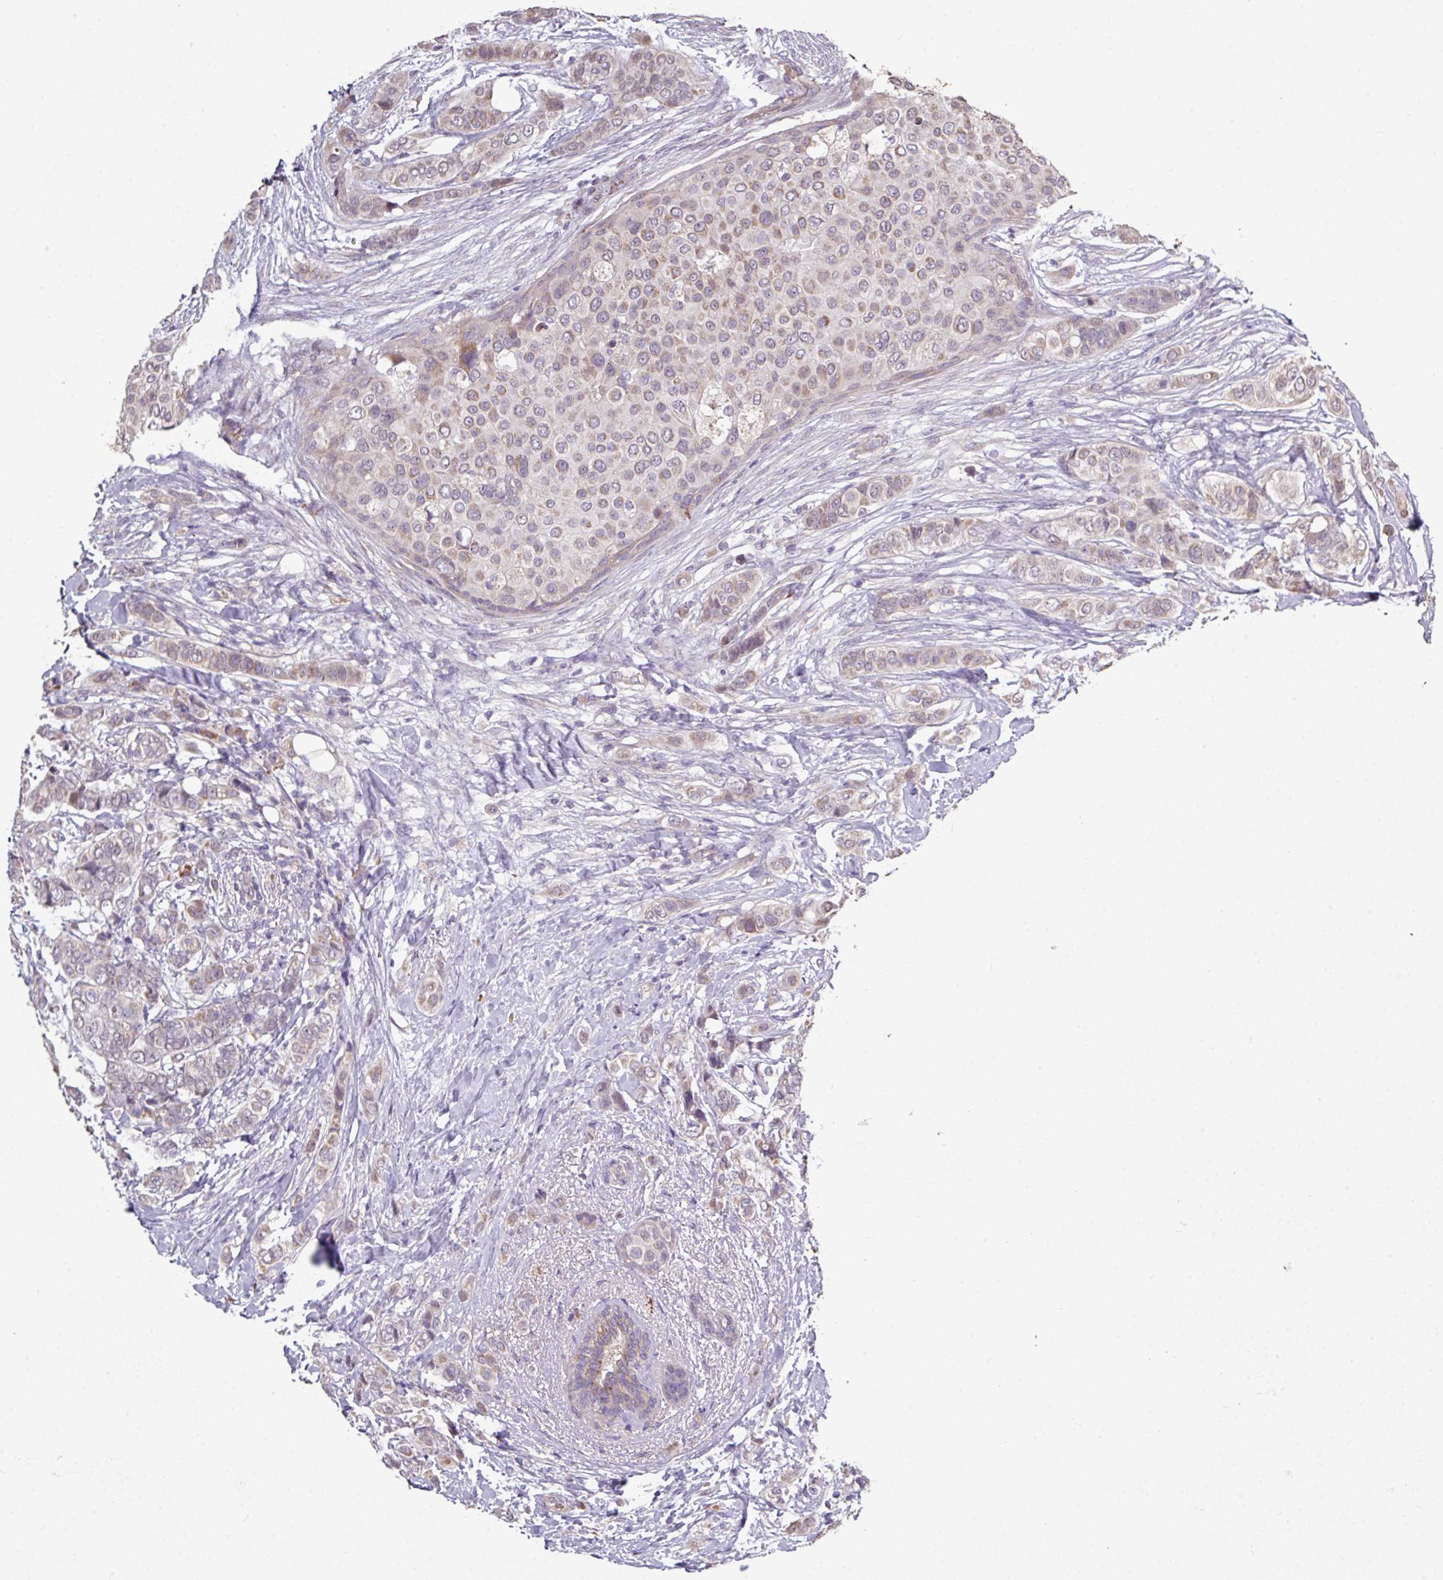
{"staining": {"intensity": "weak", "quantity": ">75%", "location": "cytoplasmic/membranous,nuclear"}, "tissue": "breast cancer", "cell_type": "Tumor cells", "image_type": "cancer", "snomed": [{"axis": "morphology", "description": "Lobular carcinoma"}, {"axis": "topography", "description": "Breast"}], "caption": "Weak cytoplasmic/membranous and nuclear staining is identified in approximately >75% of tumor cells in breast cancer.", "gene": "NHSL2", "patient": {"sex": "female", "age": 51}}